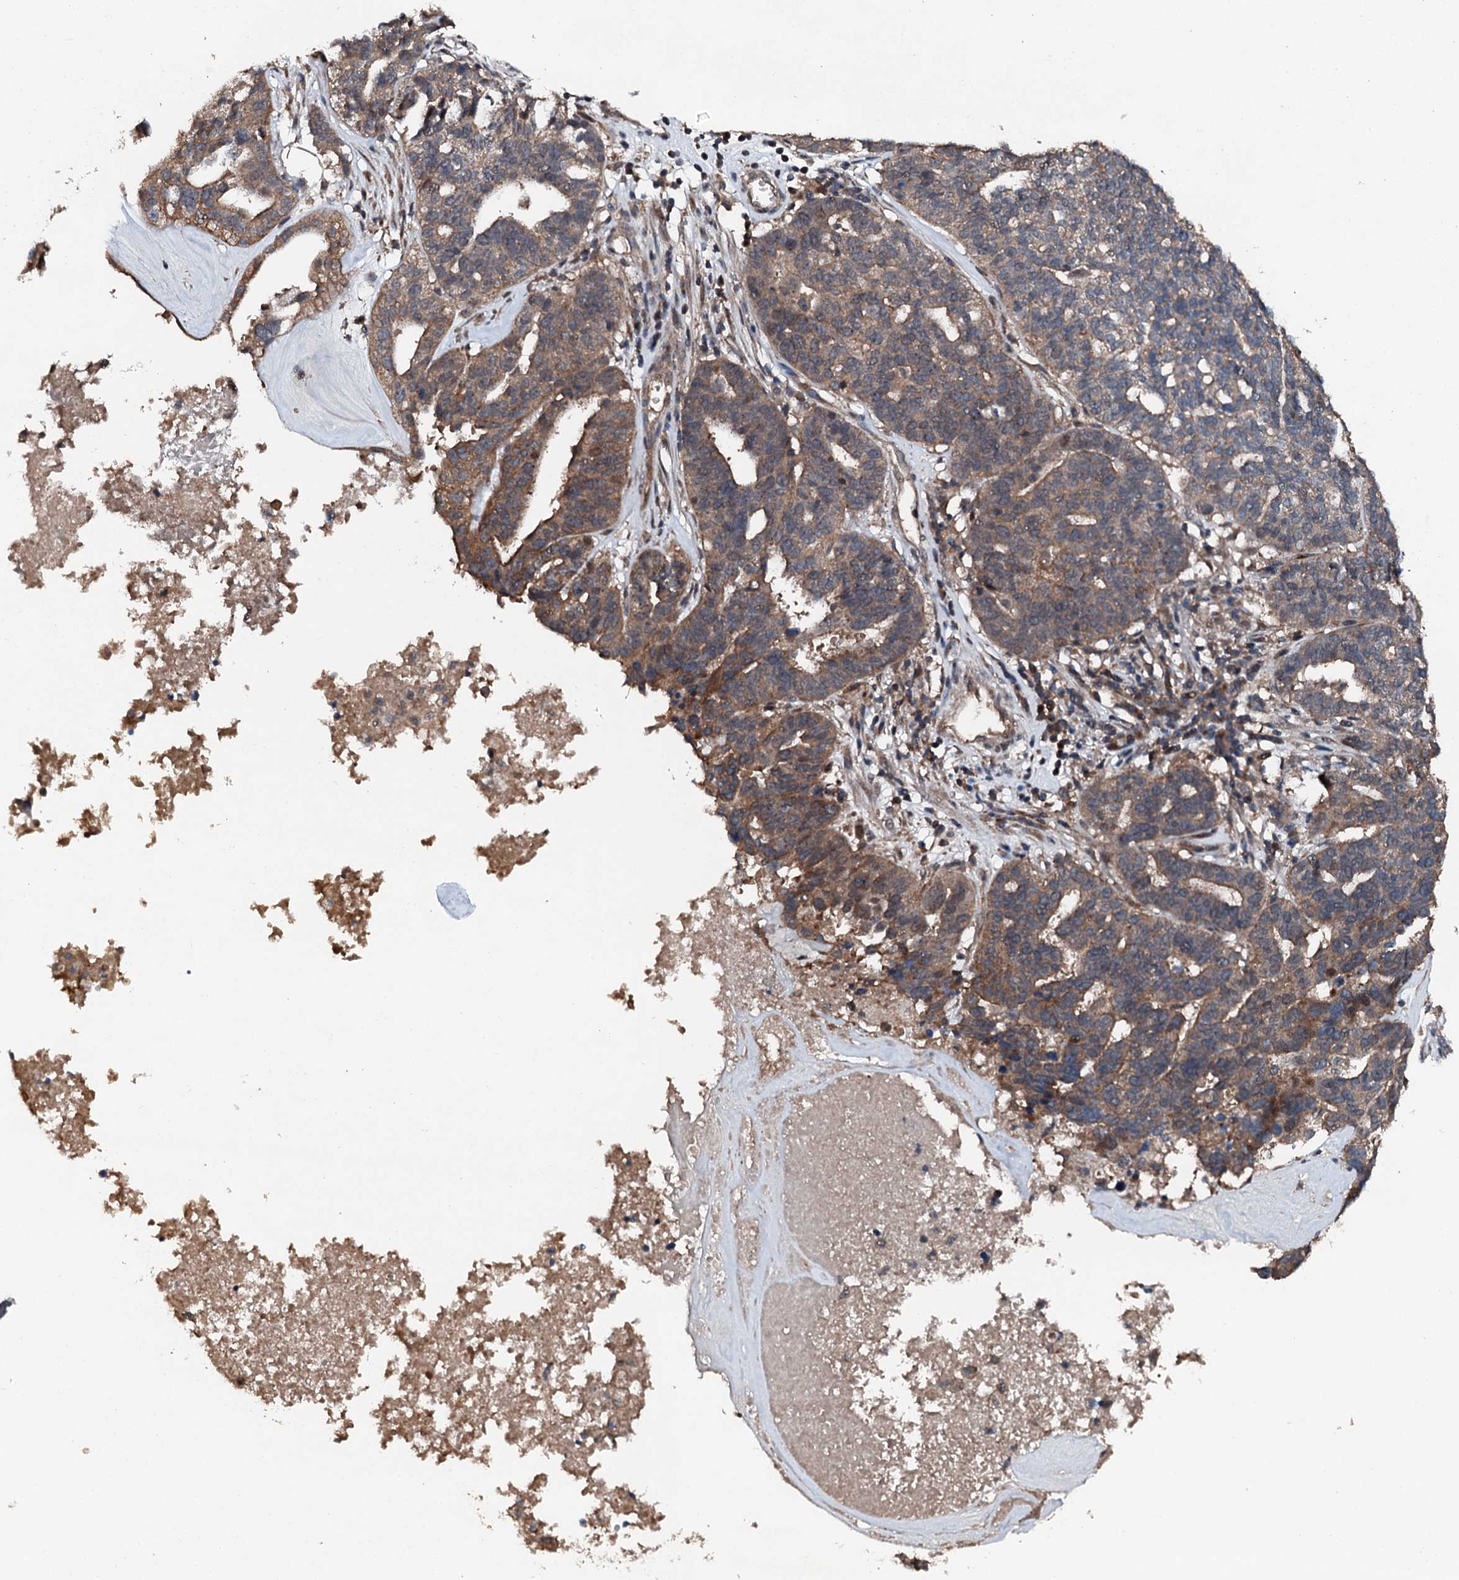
{"staining": {"intensity": "moderate", "quantity": "25%-75%", "location": "cytoplasmic/membranous"}, "tissue": "ovarian cancer", "cell_type": "Tumor cells", "image_type": "cancer", "snomed": [{"axis": "morphology", "description": "Cystadenocarcinoma, serous, NOS"}, {"axis": "topography", "description": "Ovary"}], "caption": "About 25%-75% of tumor cells in human serous cystadenocarcinoma (ovarian) demonstrate moderate cytoplasmic/membranous protein staining as visualized by brown immunohistochemical staining.", "gene": "FLYWCH1", "patient": {"sex": "female", "age": 59}}